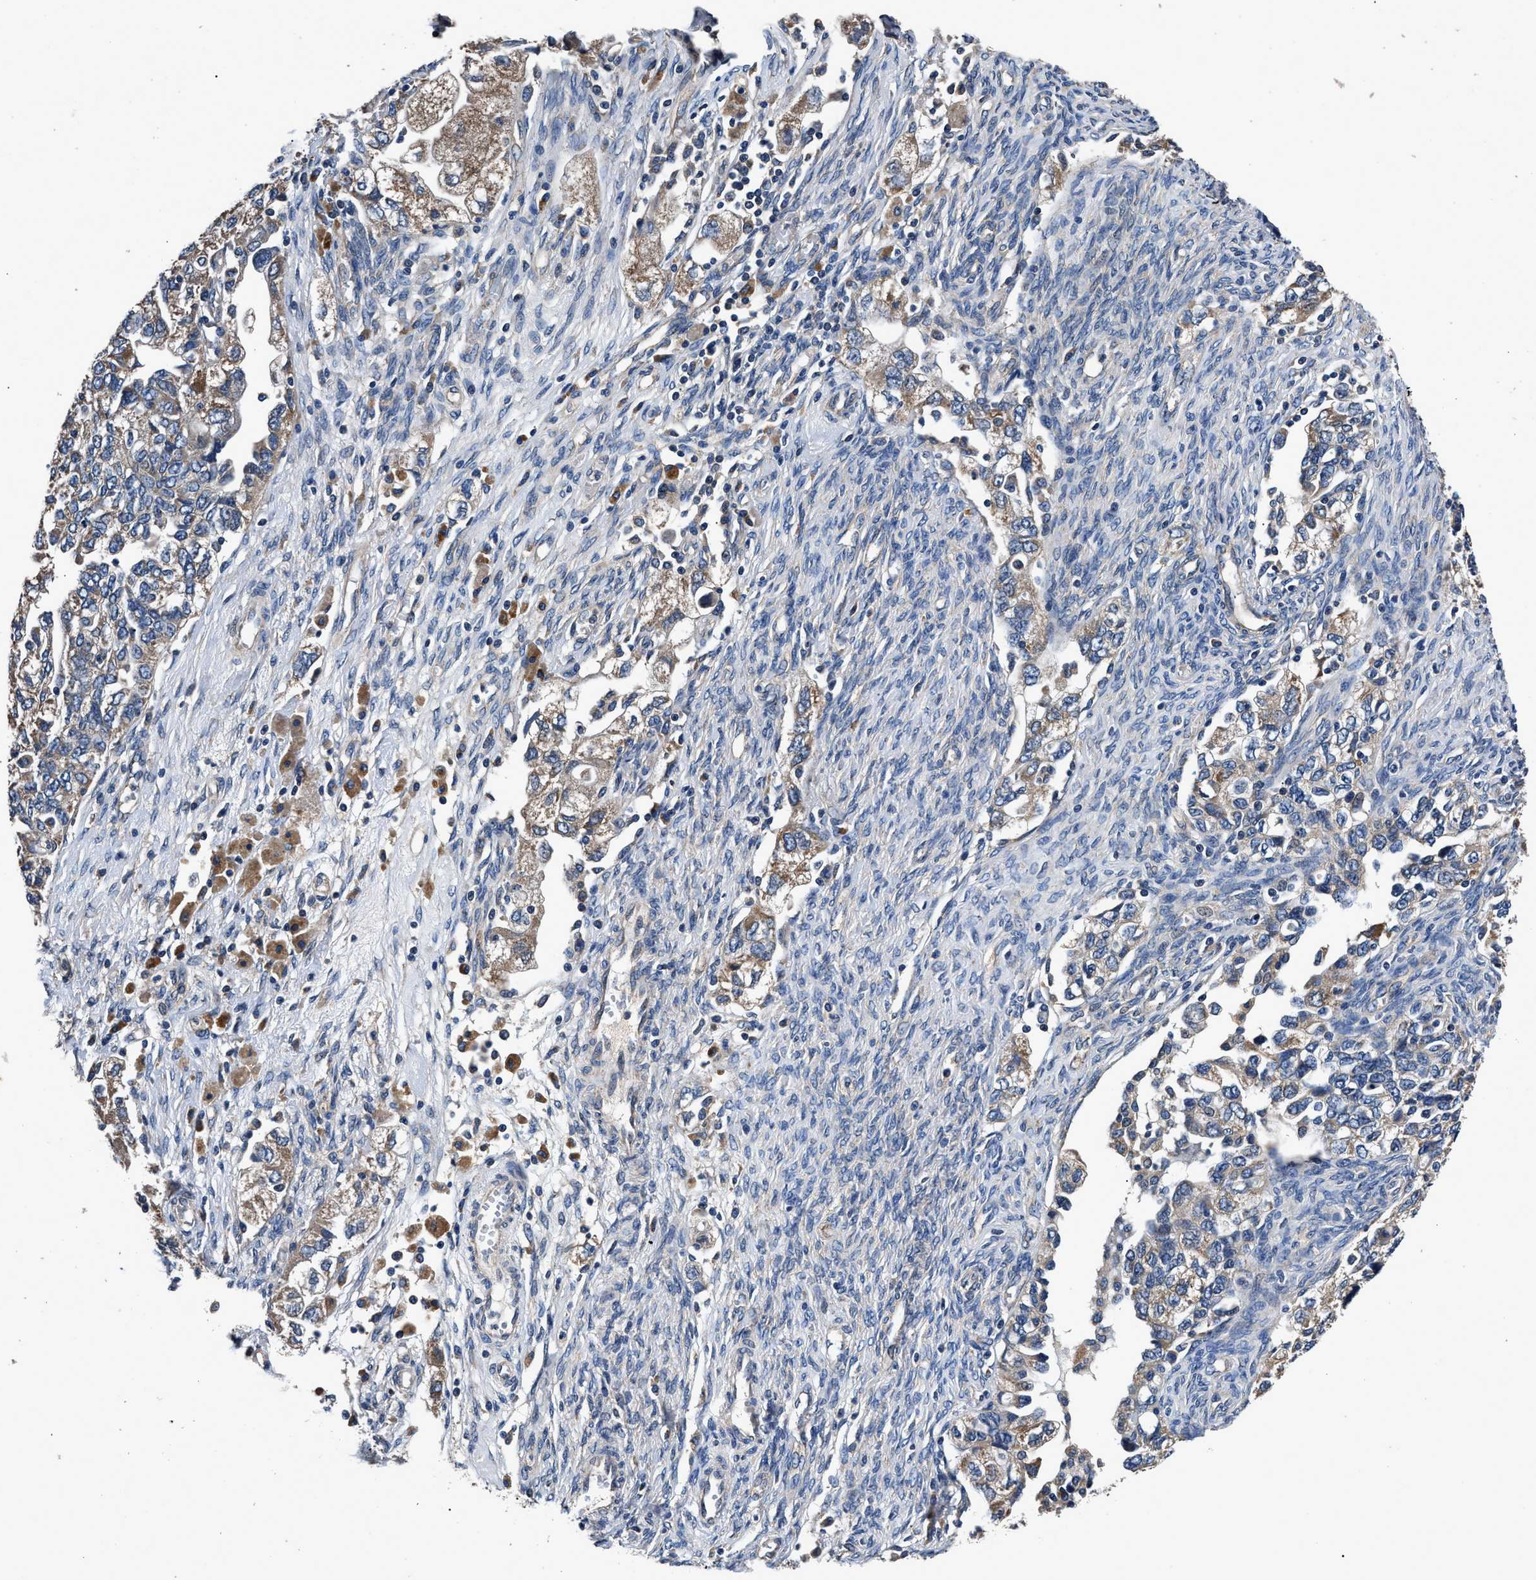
{"staining": {"intensity": "weak", "quantity": ">75%", "location": "cytoplasmic/membranous"}, "tissue": "ovarian cancer", "cell_type": "Tumor cells", "image_type": "cancer", "snomed": [{"axis": "morphology", "description": "Carcinoma, NOS"}, {"axis": "morphology", "description": "Cystadenocarcinoma, serous, NOS"}, {"axis": "topography", "description": "Ovary"}], "caption": "IHC staining of ovarian cancer, which reveals low levels of weak cytoplasmic/membranous positivity in approximately >75% of tumor cells indicating weak cytoplasmic/membranous protein positivity. The staining was performed using DAB (brown) for protein detection and nuclei were counterstained in hematoxylin (blue).", "gene": "DHRS7B", "patient": {"sex": "female", "age": 69}}